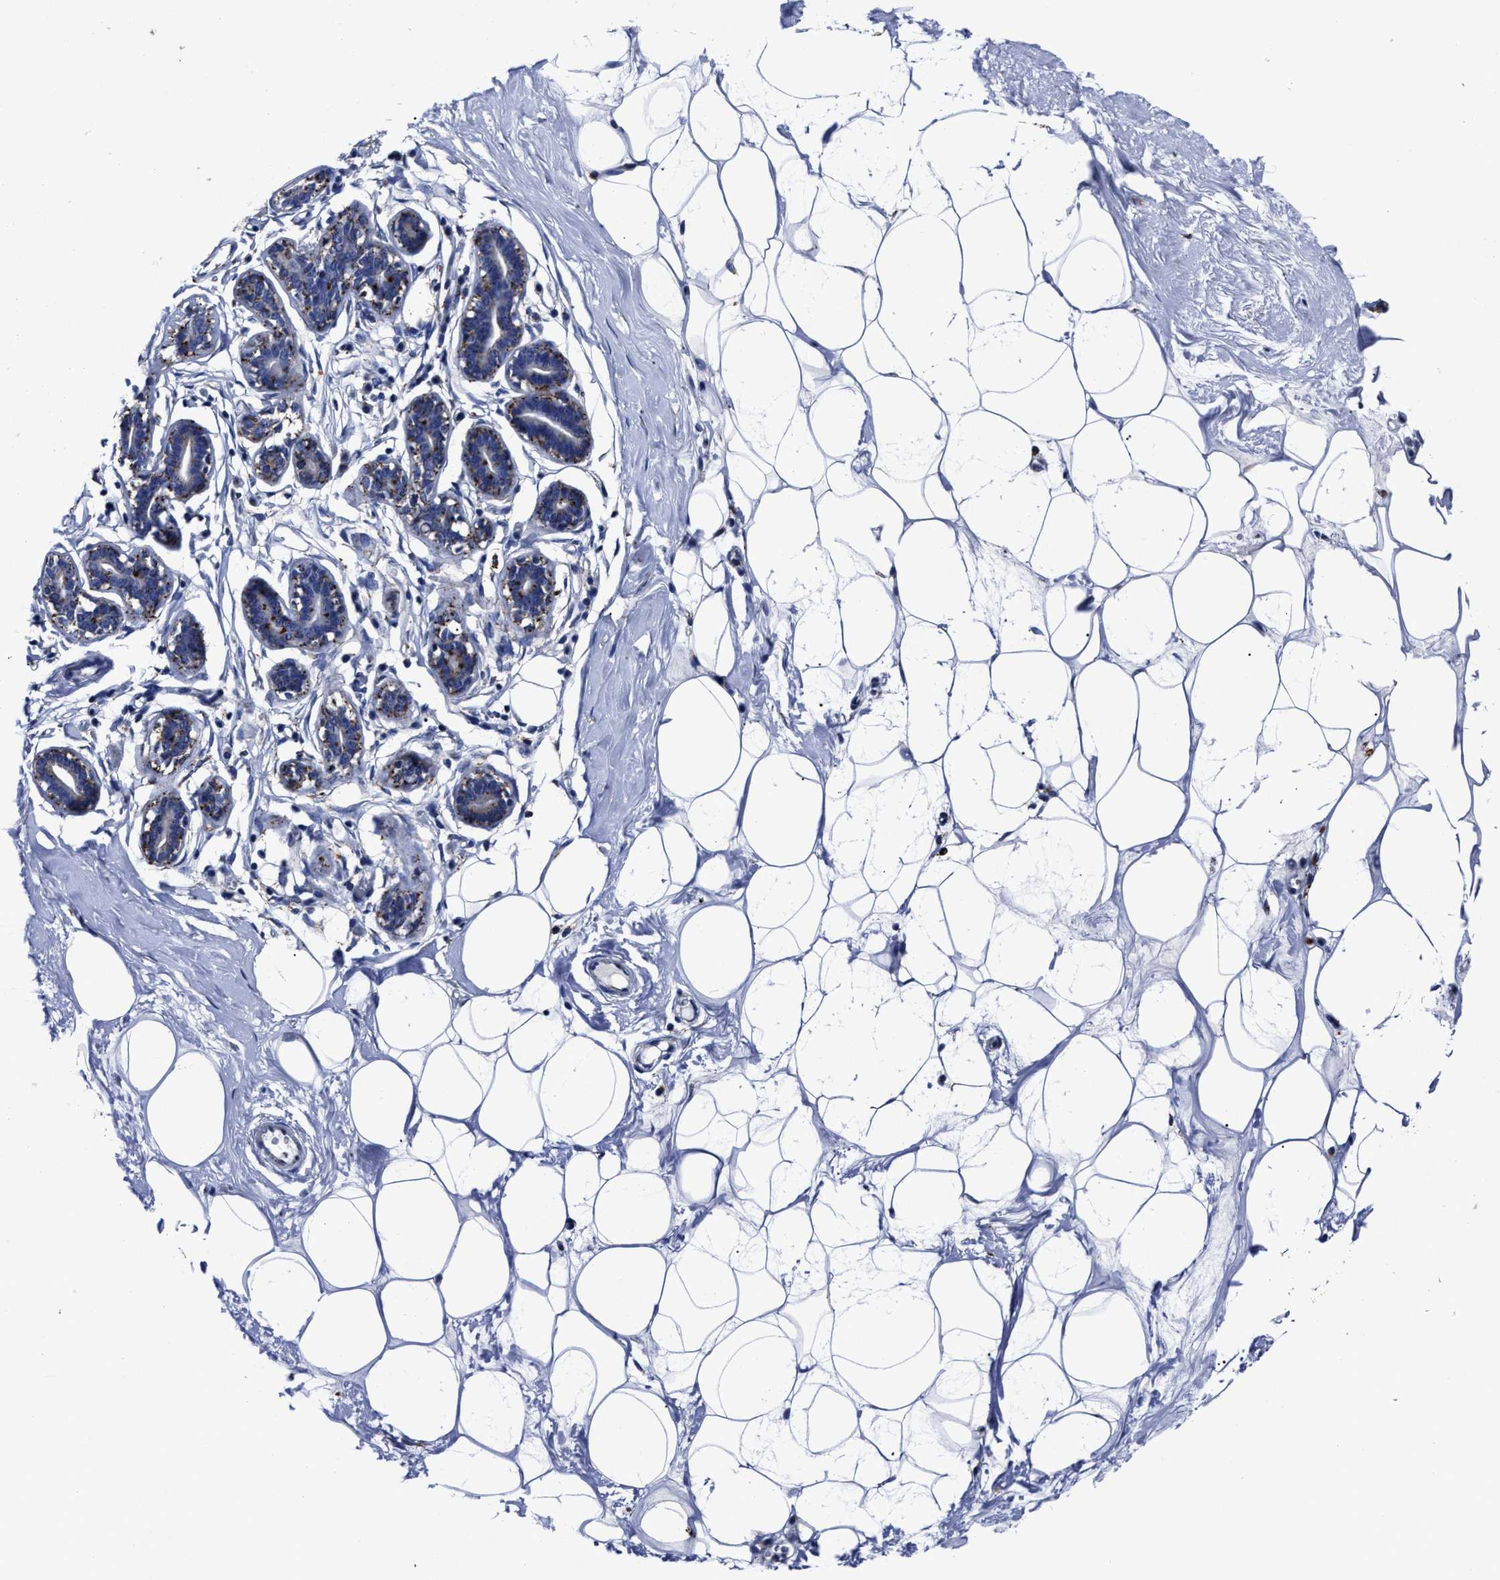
{"staining": {"intensity": "negative", "quantity": "none", "location": "none"}, "tissue": "adipose tissue", "cell_type": "Adipocytes", "image_type": "normal", "snomed": [{"axis": "morphology", "description": "Normal tissue, NOS"}, {"axis": "morphology", "description": "Fibrosis, NOS"}, {"axis": "topography", "description": "Breast"}, {"axis": "topography", "description": "Adipose tissue"}], "caption": "High power microscopy image of an immunohistochemistry (IHC) image of unremarkable adipose tissue, revealing no significant expression in adipocytes. The staining was performed using DAB to visualize the protein expression in brown, while the nuclei were stained in blue with hematoxylin (Magnification: 20x).", "gene": "LAMTOR4", "patient": {"sex": "female", "age": 39}}